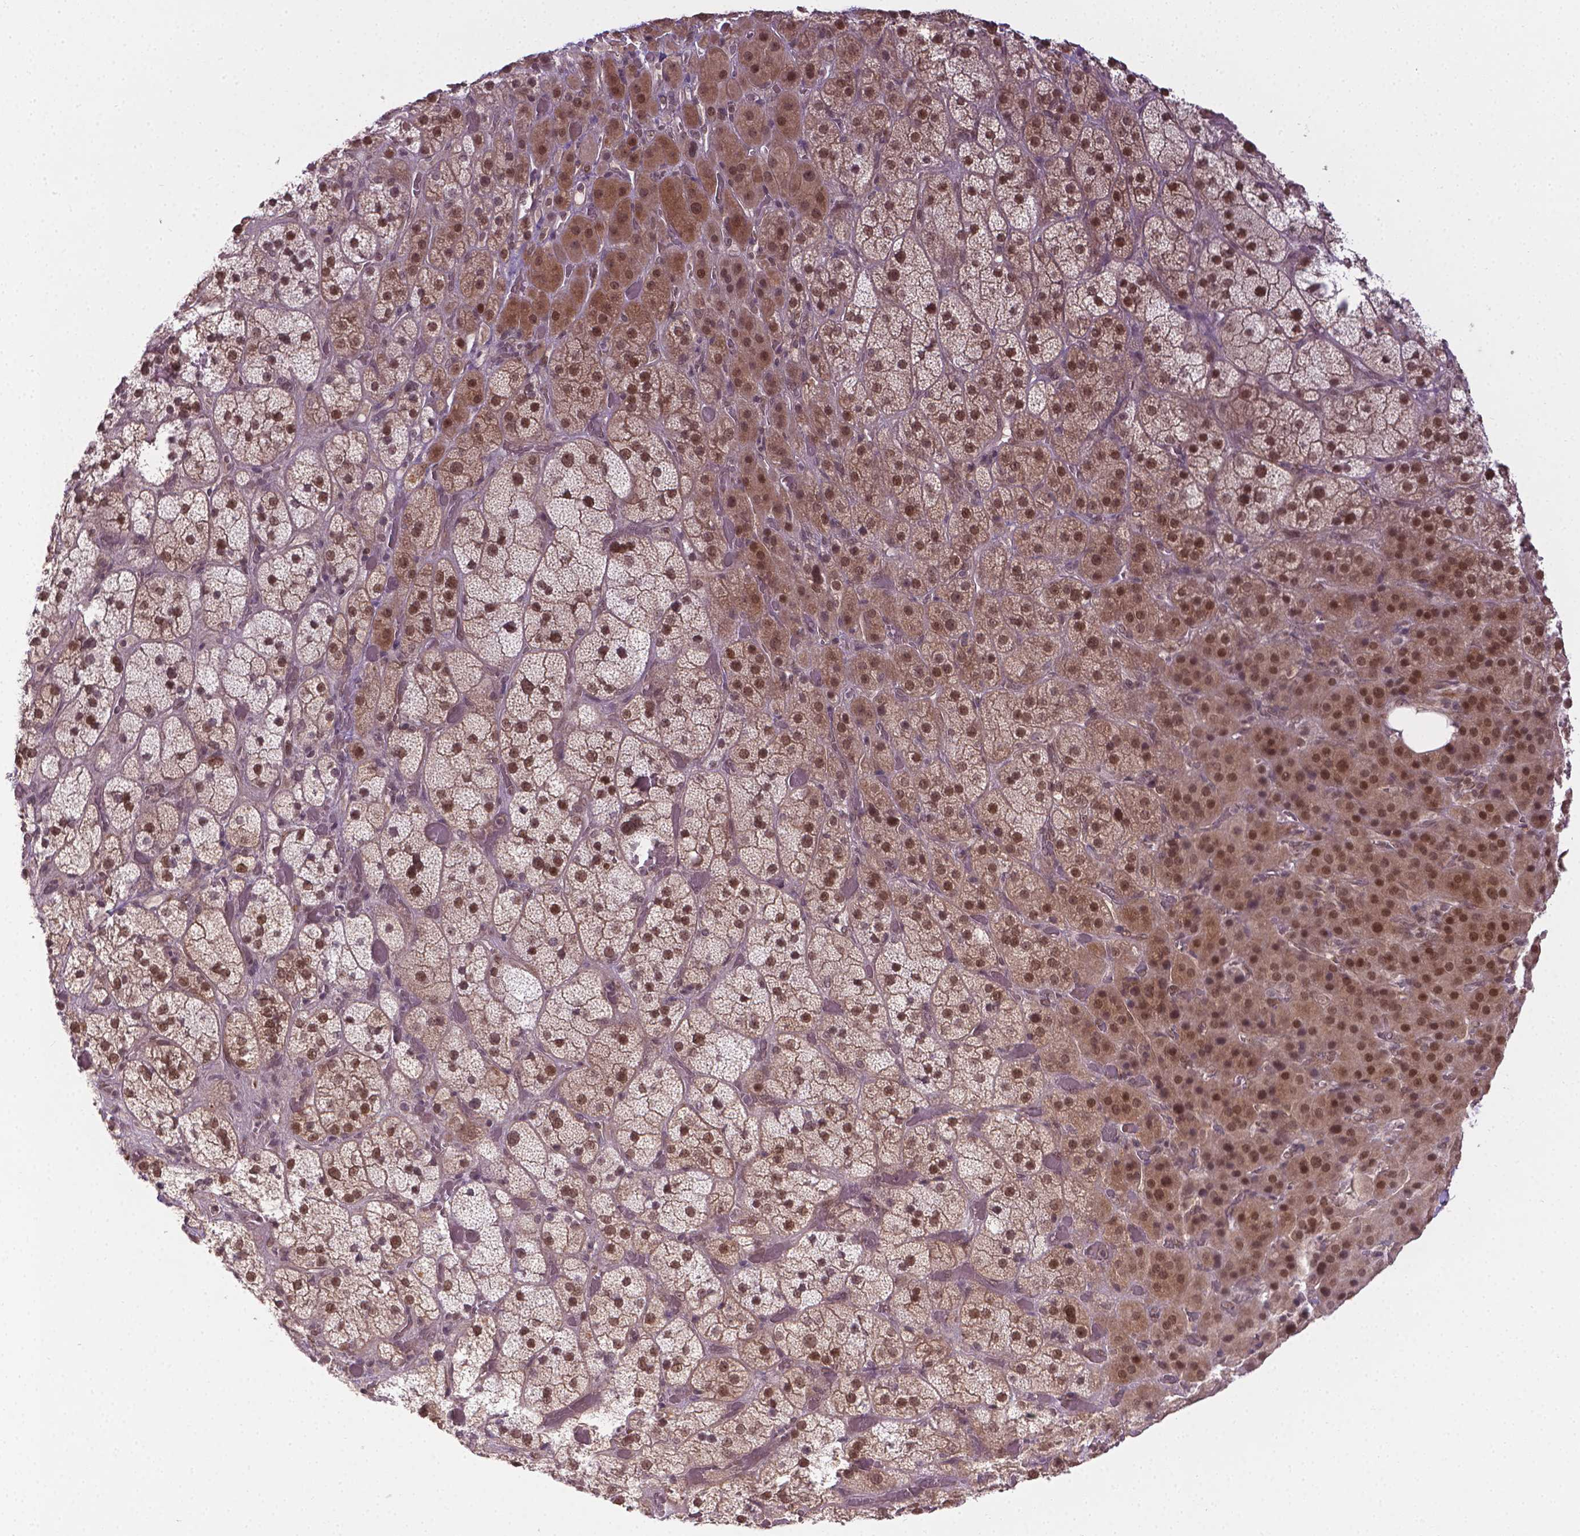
{"staining": {"intensity": "moderate", "quantity": ">75%", "location": "cytoplasmic/membranous,nuclear"}, "tissue": "adrenal gland", "cell_type": "Glandular cells", "image_type": "normal", "snomed": [{"axis": "morphology", "description": "Normal tissue, NOS"}, {"axis": "topography", "description": "Adrenal gland"}], "caption": "This micrograph shows immunohistochemistry staining of unremarkable adrenal gland, with medium moderate cytoplasmic/membranous,nuclear staining in about >75% of glandular cells.", "gene": "ANKRD54", "patient": {"sex": "male", "age": 57}}